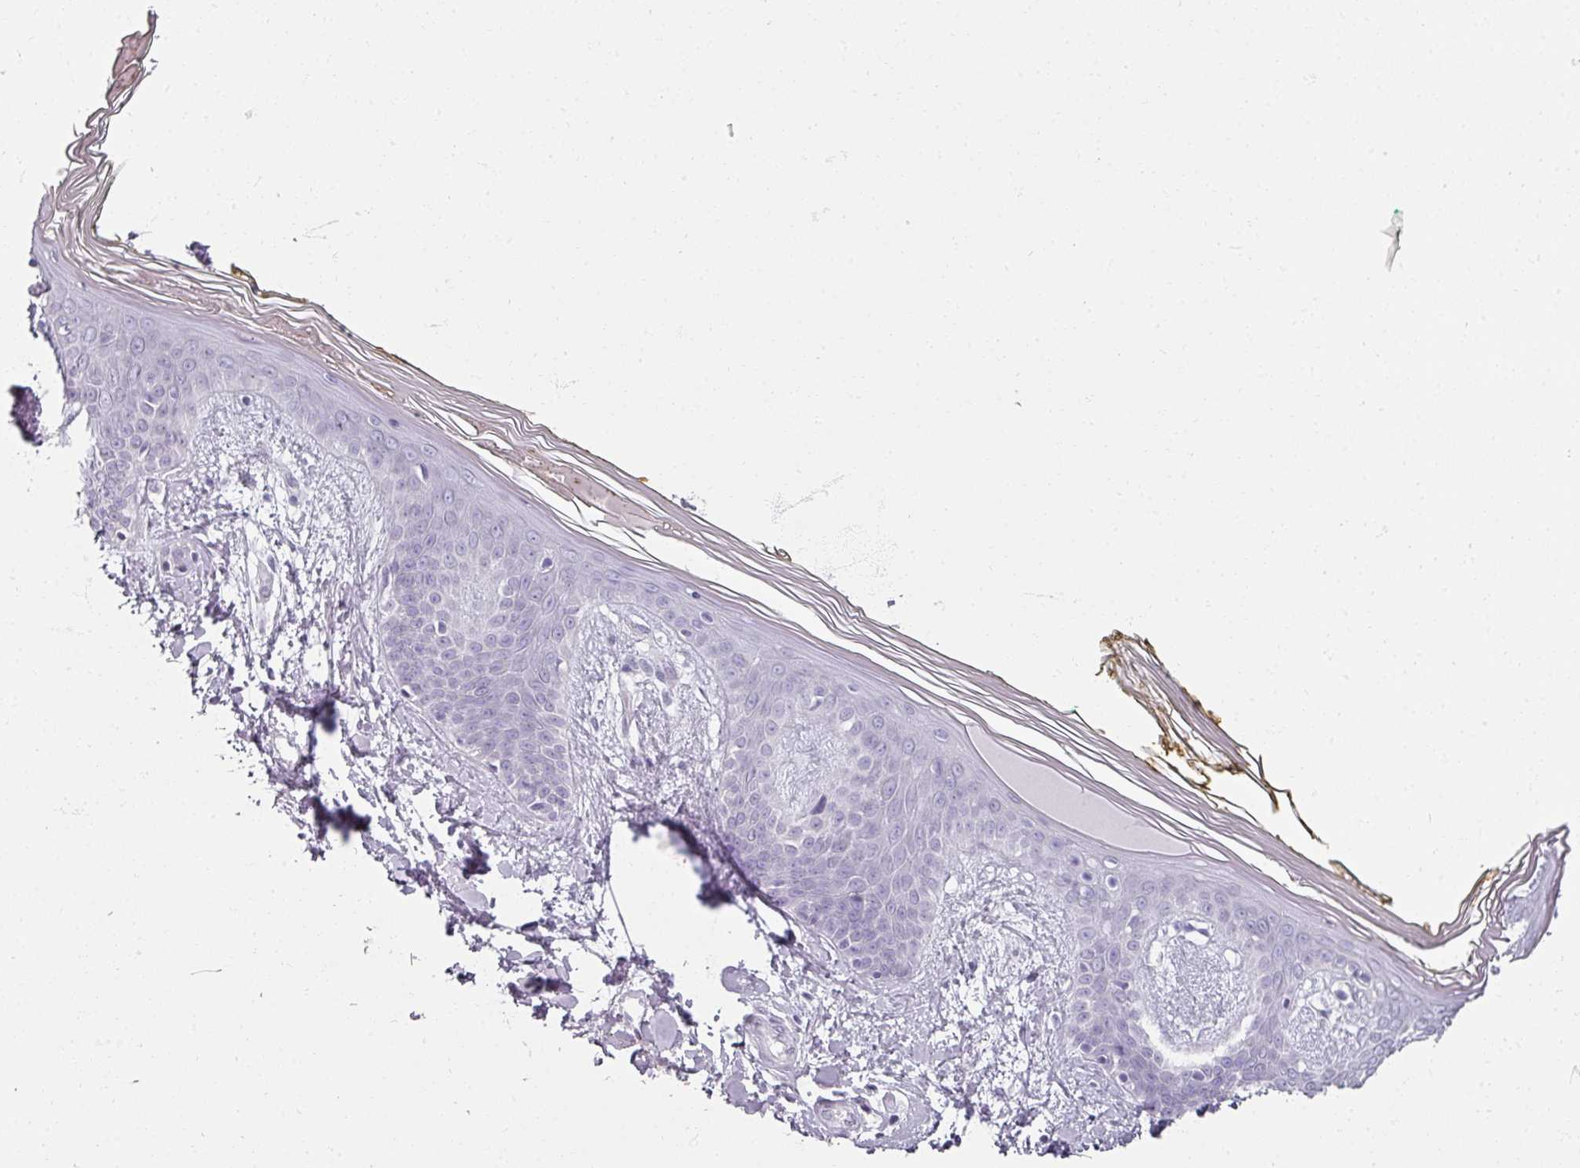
{"staining": {"intensity": "negative", "quantity": "none", "location": "none"}, "tissue": "skin", "cell_type": "Fibroblasts", "image_type": "normal", "snomed": [{"axis": "morphology", "description": "Normal tissue, NOS"}, {"axis": "topography", "description": "Skin"}], "caption": "Image shows no significant protein staining in fibroblasts of benign skin. (DAB (3,3'-diaminobenzidine) immunohistochemistry with hematoxylin counter stain).", "gene": "REG3A", "patient": {"sex": "female", "age": 34}}